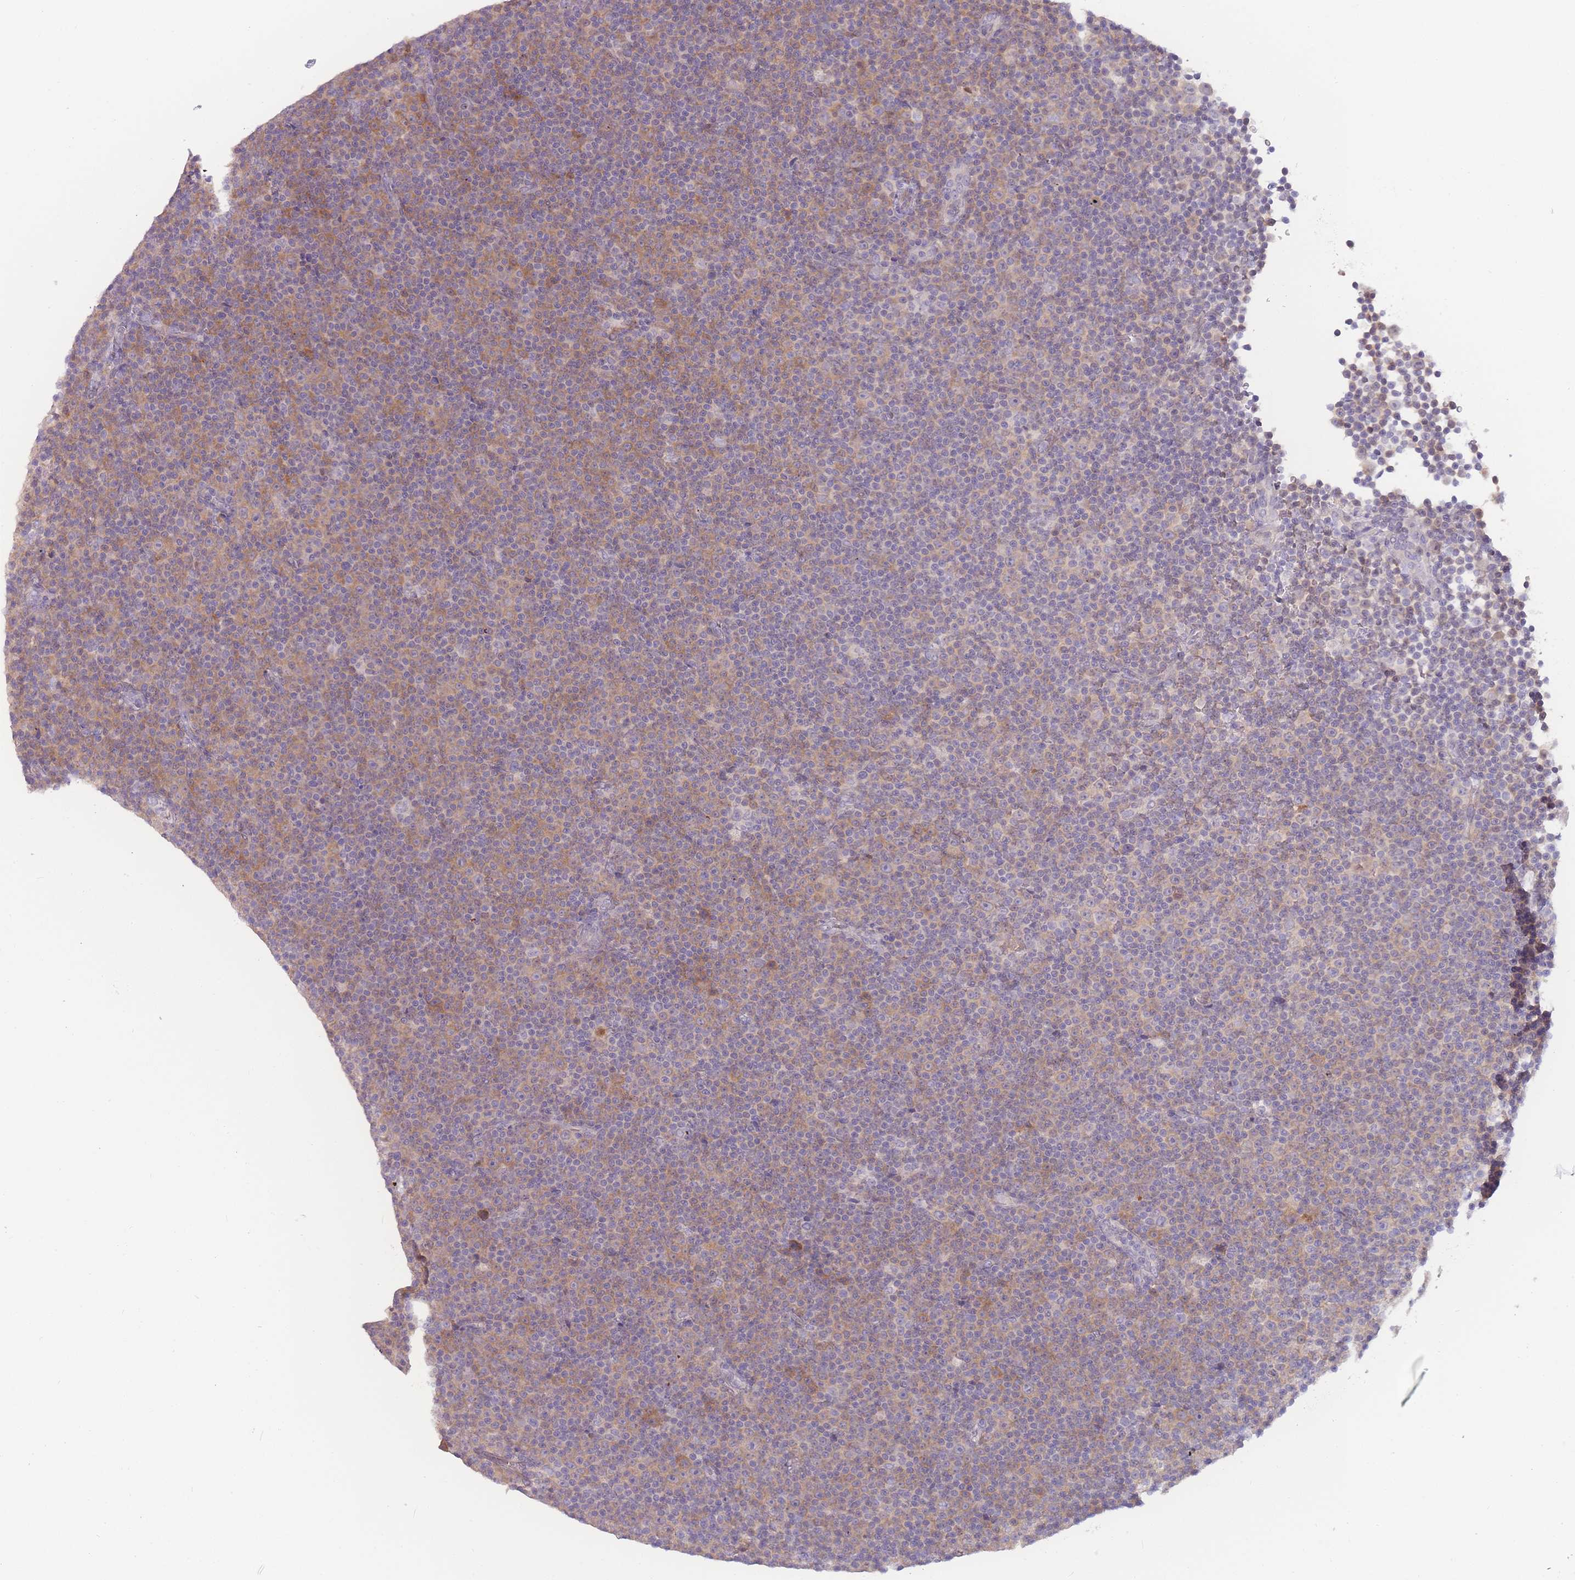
{"staining": {"intensity": "moderate", "quantity": "25%-75%", "location": "cytoplasmic/membranous"}, "tissue": "lymphoma", "cell_type": "Tumor cells", "image_type": "cancer", "snomed": [{"axis": "morphology", "description": "Malignant lymphoma, non-Hodgkin's type, Low grade"}, {"axis": "topography", "description": "Lymph node"}], "caption": "Low-grade malignant lymphoma, non-Hodgkin's type stained with IHC reveals moderate cytoplasmic/membranous staining in about 25%-75% of tumor cells.", "gene": "SPHKAP", "patient": {"sex": "female", "age": 67}}